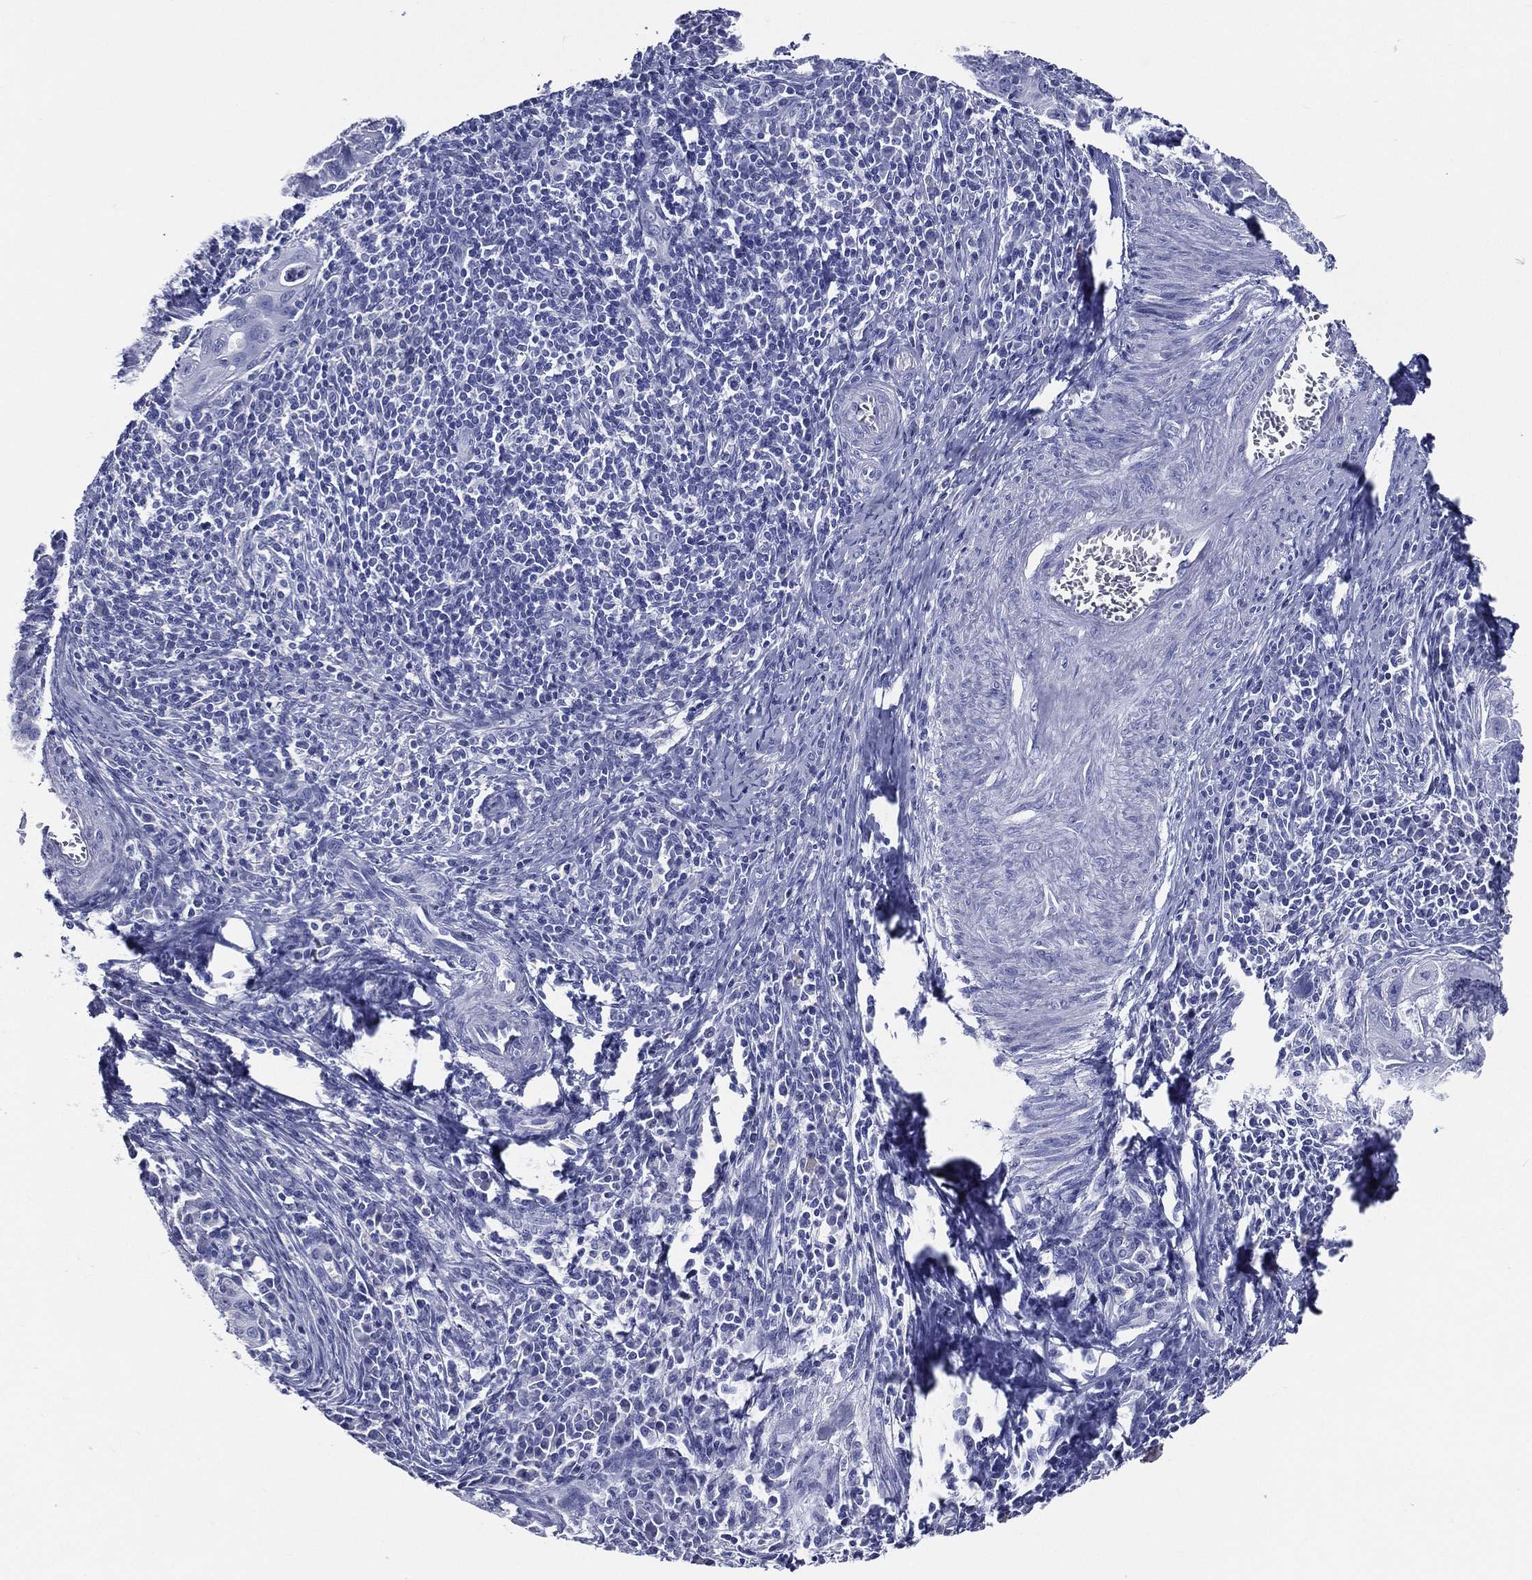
{"staining": {"intensity": "negative", "quantity": "none", "location": "none"}, "tissue": "cervical cancer", "cell_type": "Tumor cells", "image_type": "cancer", "snomed": [{"axis": "morphology", "description": "Squamous cell carcinoma, NOS"}, {"axis": "topography", "description": "Cervix"}], "caption": "Tumor cells show no significant positivity in squamous cell carcinoma (cervical).", "gene": "ACE2", "patient": {"sex": "female", "age": 26}}